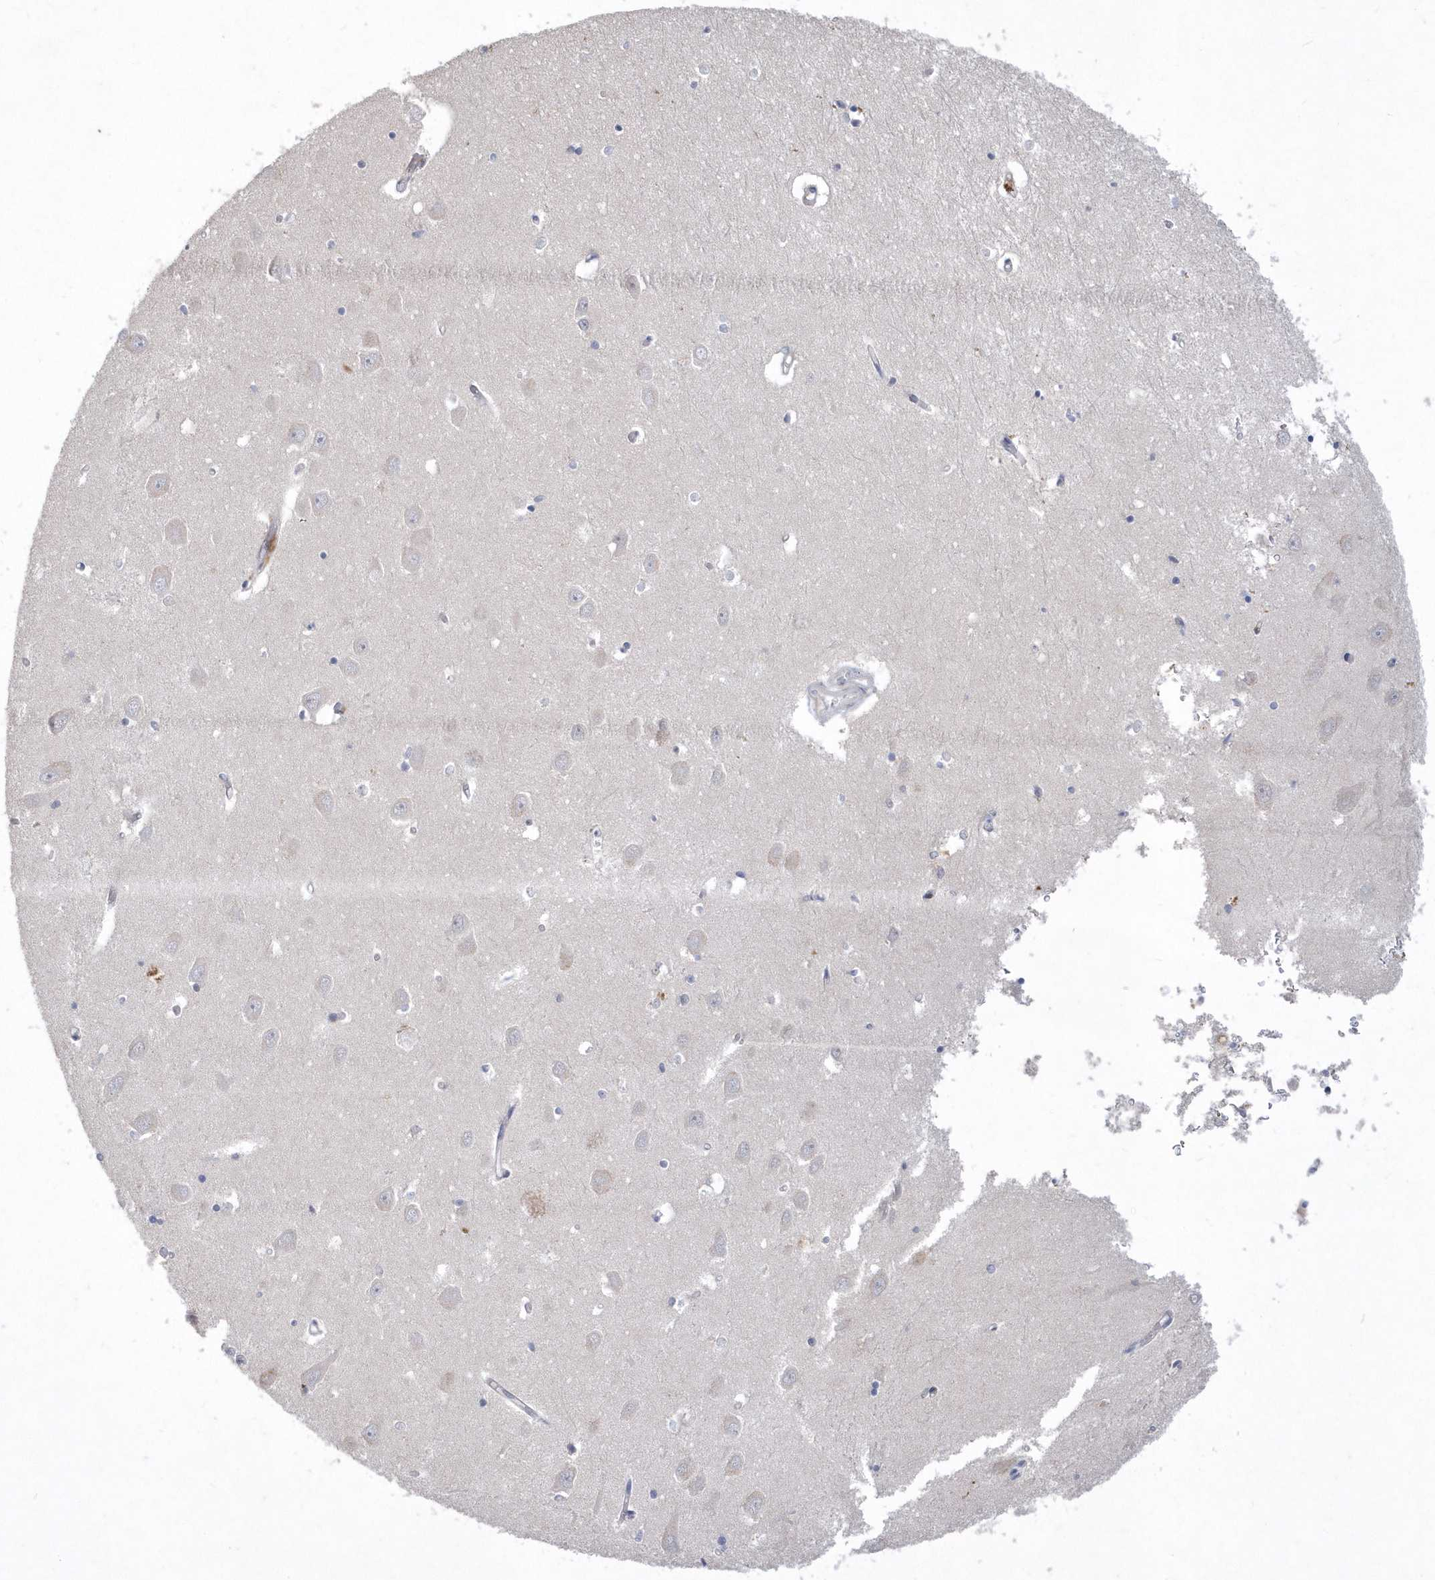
{"staining": {"intensity": "negative", "quantity": "none", "location": "none"}, "tissue": "hippocampus", "cell_type": "Glial cells", "image_type": "normal", "snomed": [{"axis": "morphology", "description": "Normal tissue, NOS"}, {"axis": "topography", "description": "Hippocampus"}], "caption": "IHC image of benign hippocampus: hippocampus stained with DAB displays no significant protein positivity in glial cells.", "gene": "TSPEAR", "patient": {"sex": "male", "age": 70}}